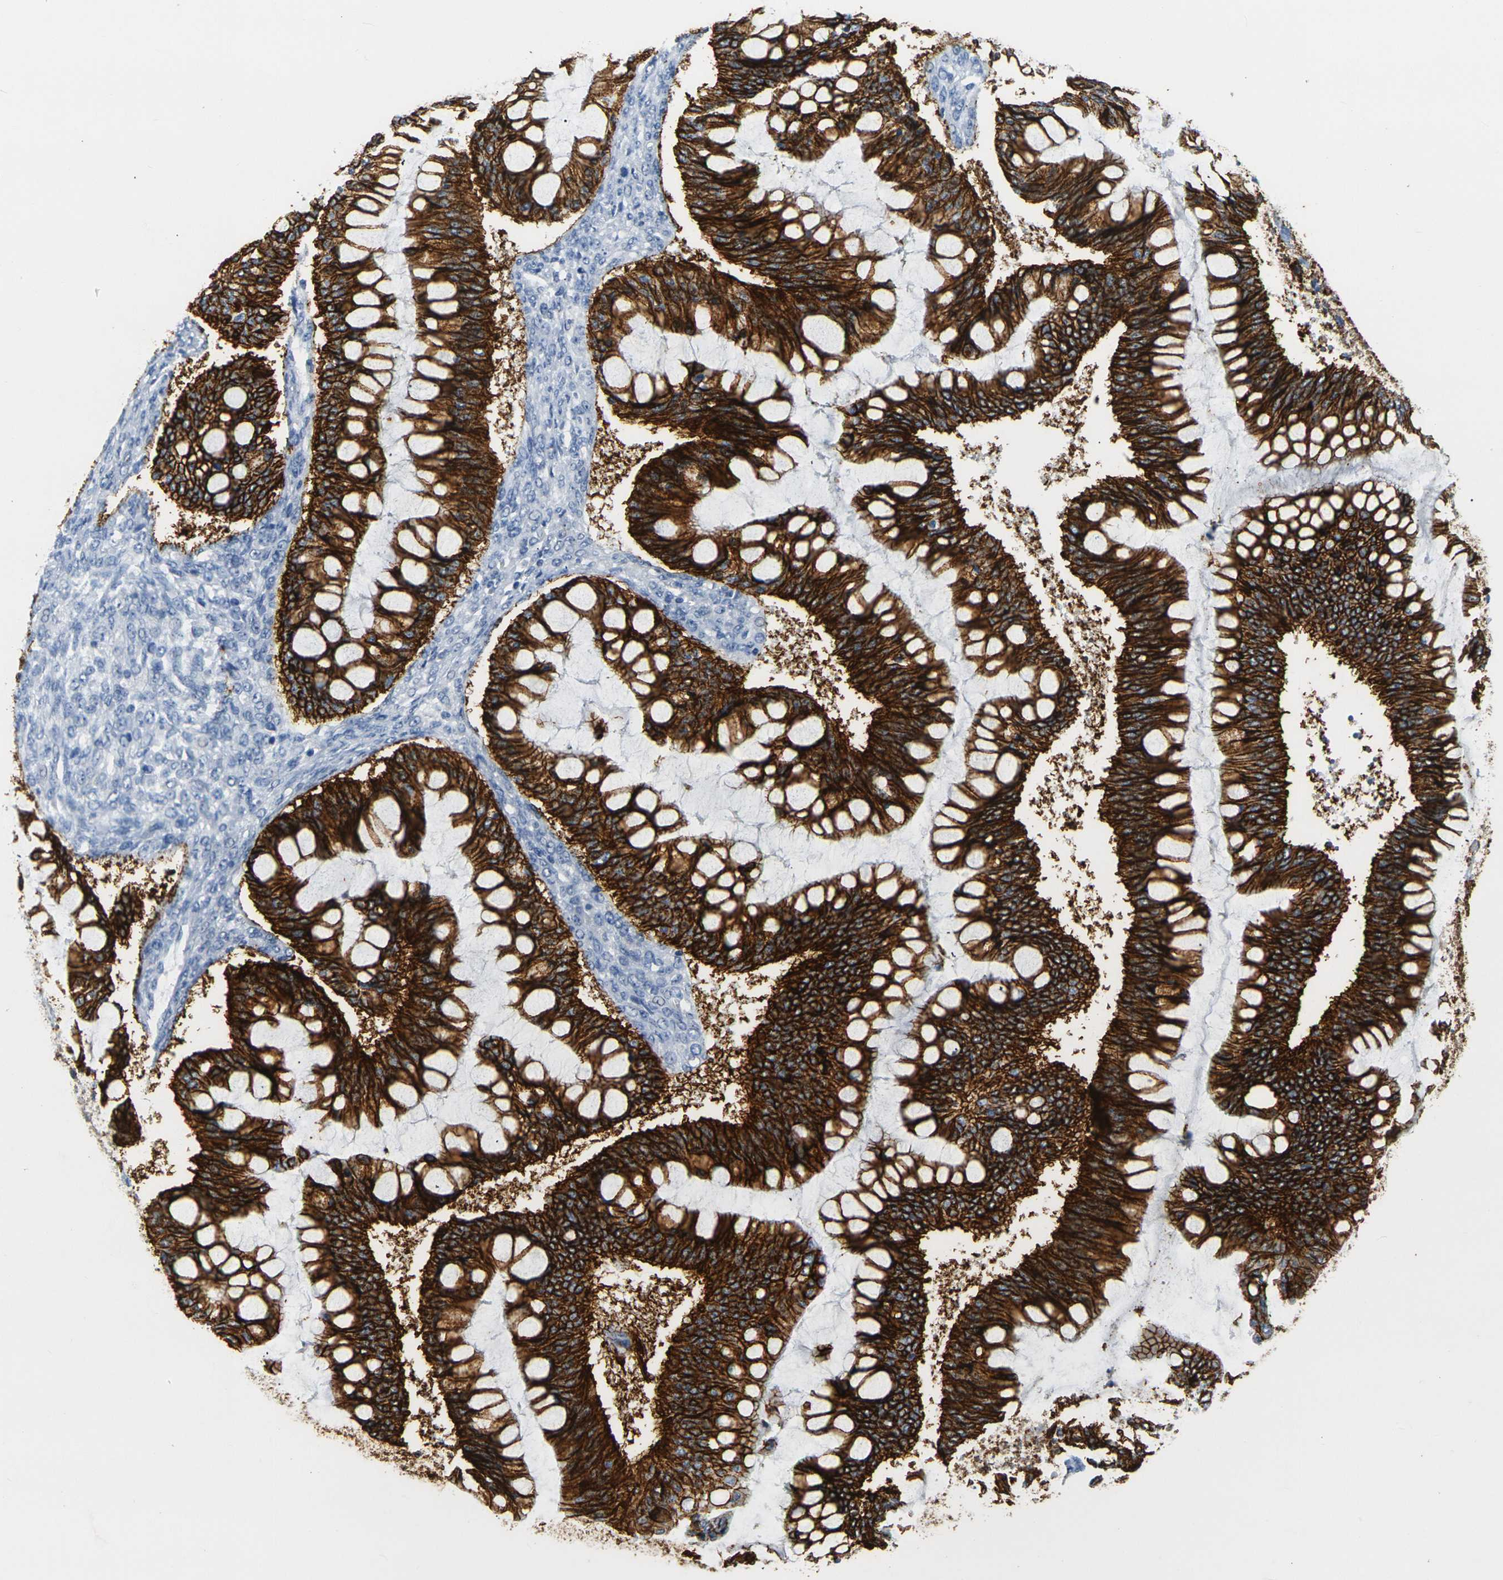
{"staining": {"intensity": "strong", "quantity": ">75%", "location": "cytoplasmic/membranous"}, "tissue": "ovarian cancer", "cell_type": "Tumor cells", "image_type": "cancer", "snomed": [{"axis": "morphology", "description": "Cystadenocarcinoma, mucinous, NOS"}, {"axis": "topography", "description": "Ovary"}], "caption": "High-power microscopy captured an immunohistochemistry histopathology image of mucinous cystadenocarcinoma (ovarian), revealing strong cytoplasmic/membranous expression in approximately >75% of tumor cells.", "gene": "CLDN7", "patient": {"sex": "female", "age": 73}}